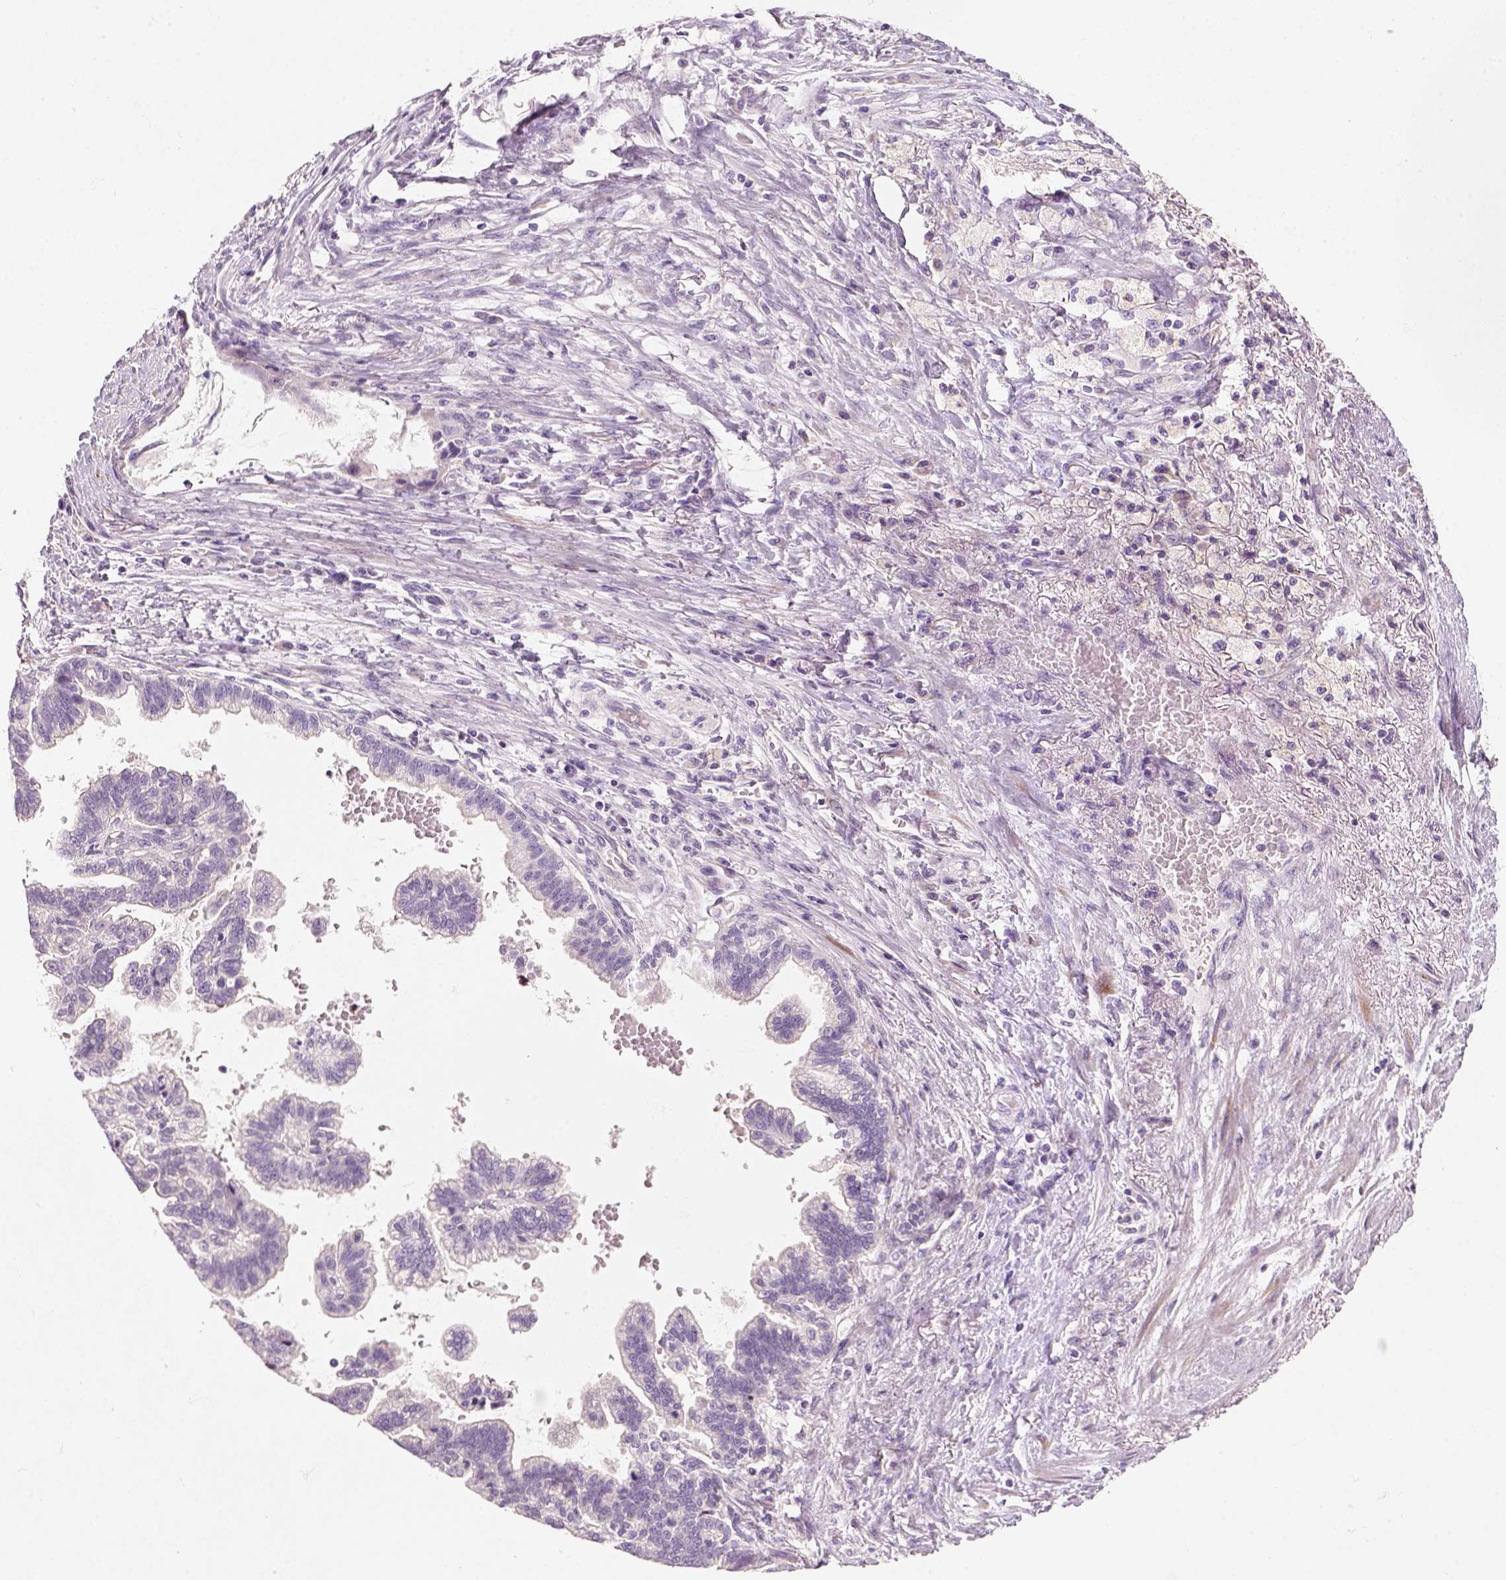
{"staining": {"intensity": "negative", "quantity": "none", "location": "none"}, "tissue": "stomach cancer", "cell_type": "Tumor cells", "image_type": "cancer", "snomed": [{"axis": "morphology", "description": "Adenocarcinoma, NOS"}, {"axis": "topography", "description": "Stomach"}], "caption": "Immunohistochemical staining of human adenocarcinoma (stomach) shows no significant expression in tumor cells. (Stains: DAB (3,3'-diaminobenzidine) immunohistochemistry (IHC) with hematoxylin counter stain, Microscopy: brightfield microscopy at high magnification).", "gene": "NUDT6", "patient": {"sex": "male", "age": 83}}